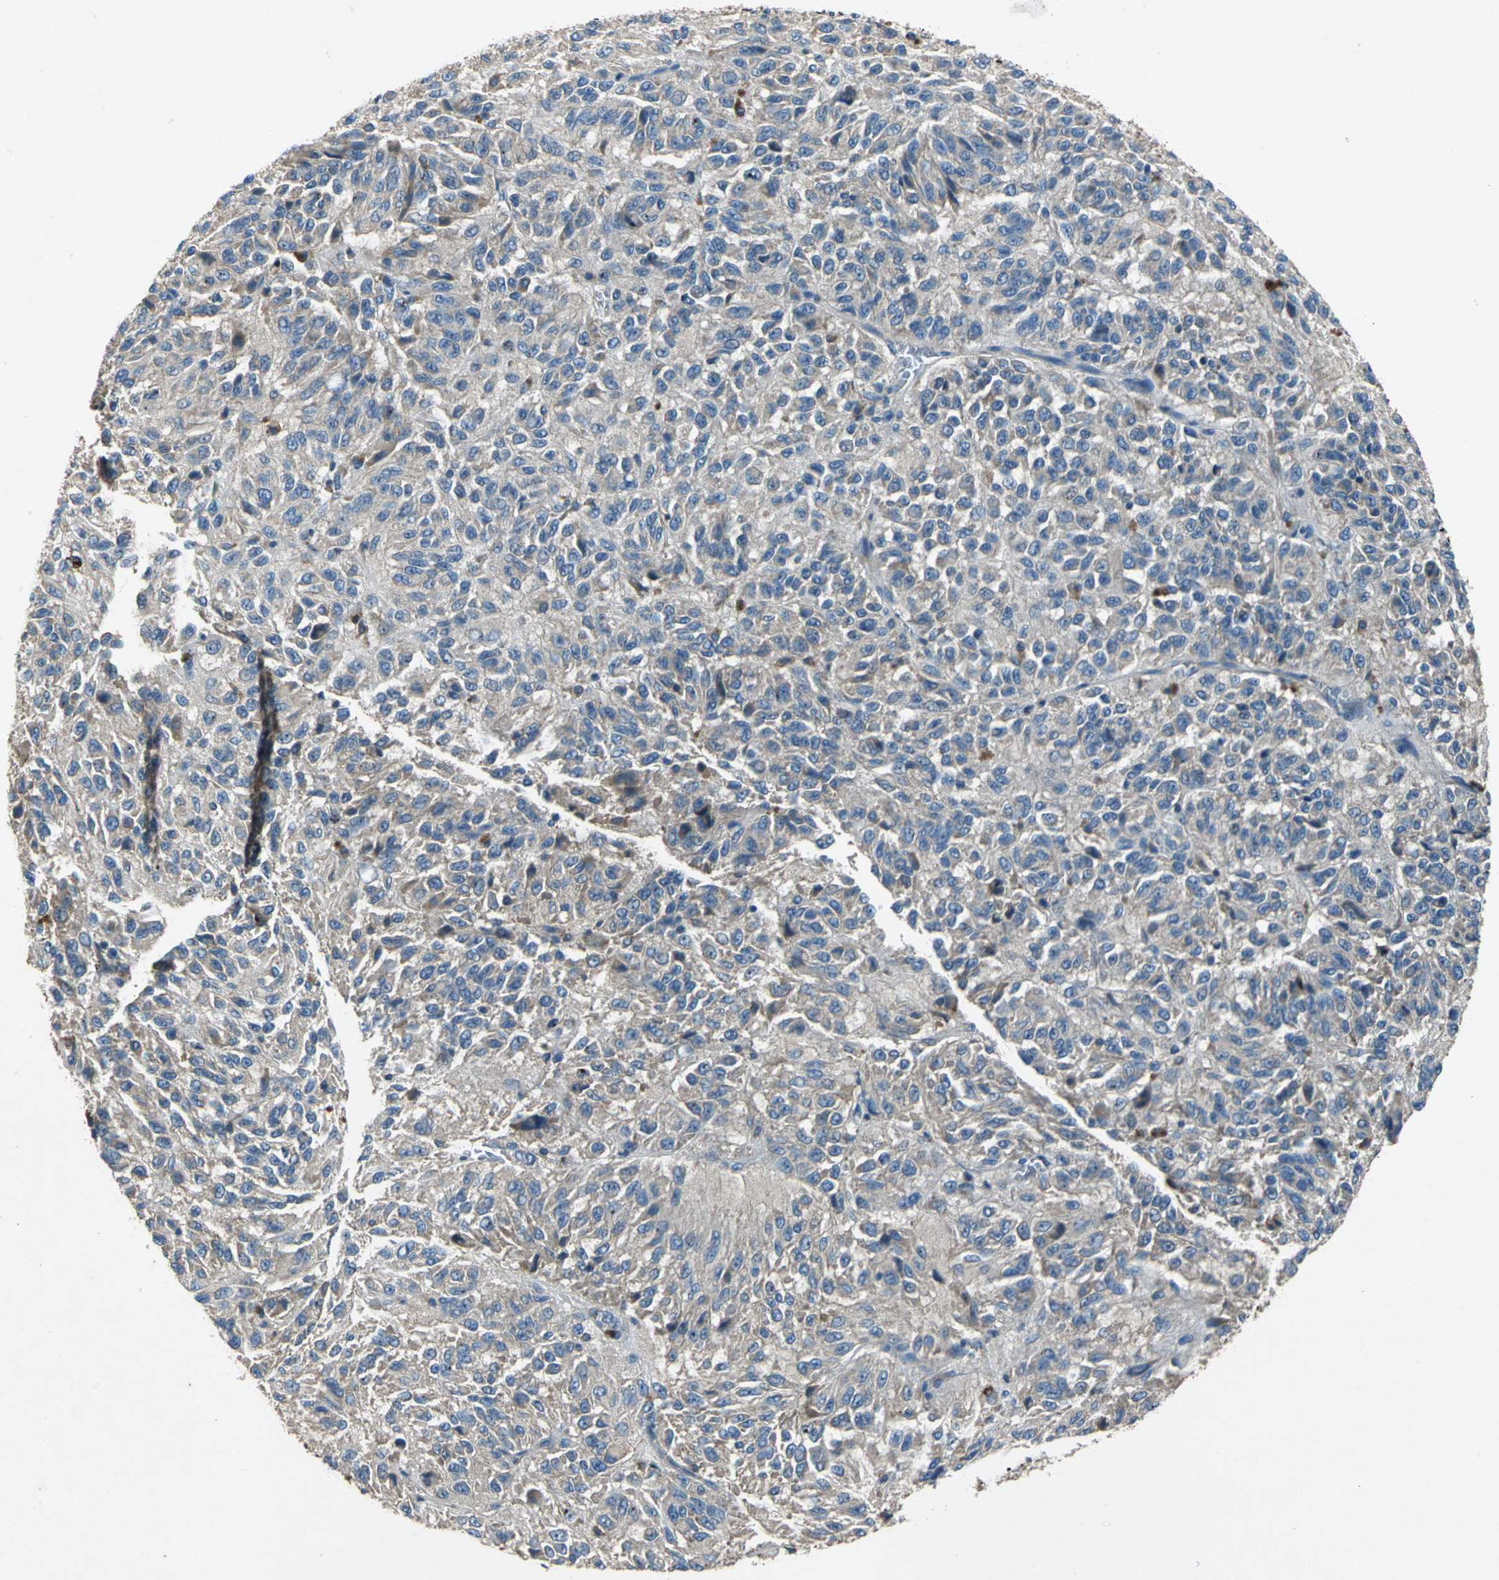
{"staining": {"intensity": "weak", "quantity": ">75%", "location": "cytoplasmic/membranous"}, "tissue": "melanoma", "cell_type": "Tumor cells", "image_type": "cancer", "snomed": [{"axis": "morphology", "description": "Malignant melanoma, Metastatic site"}, {"axis": "topography", "description": "Lung"}], "caption": "A photomicrograph of human melanoma stained for a protein displays weak cytoplasmic/membranous brown staining in tumor cells.", "gene": "HEPH", "patient": {"sex": "male", "age": 64}}